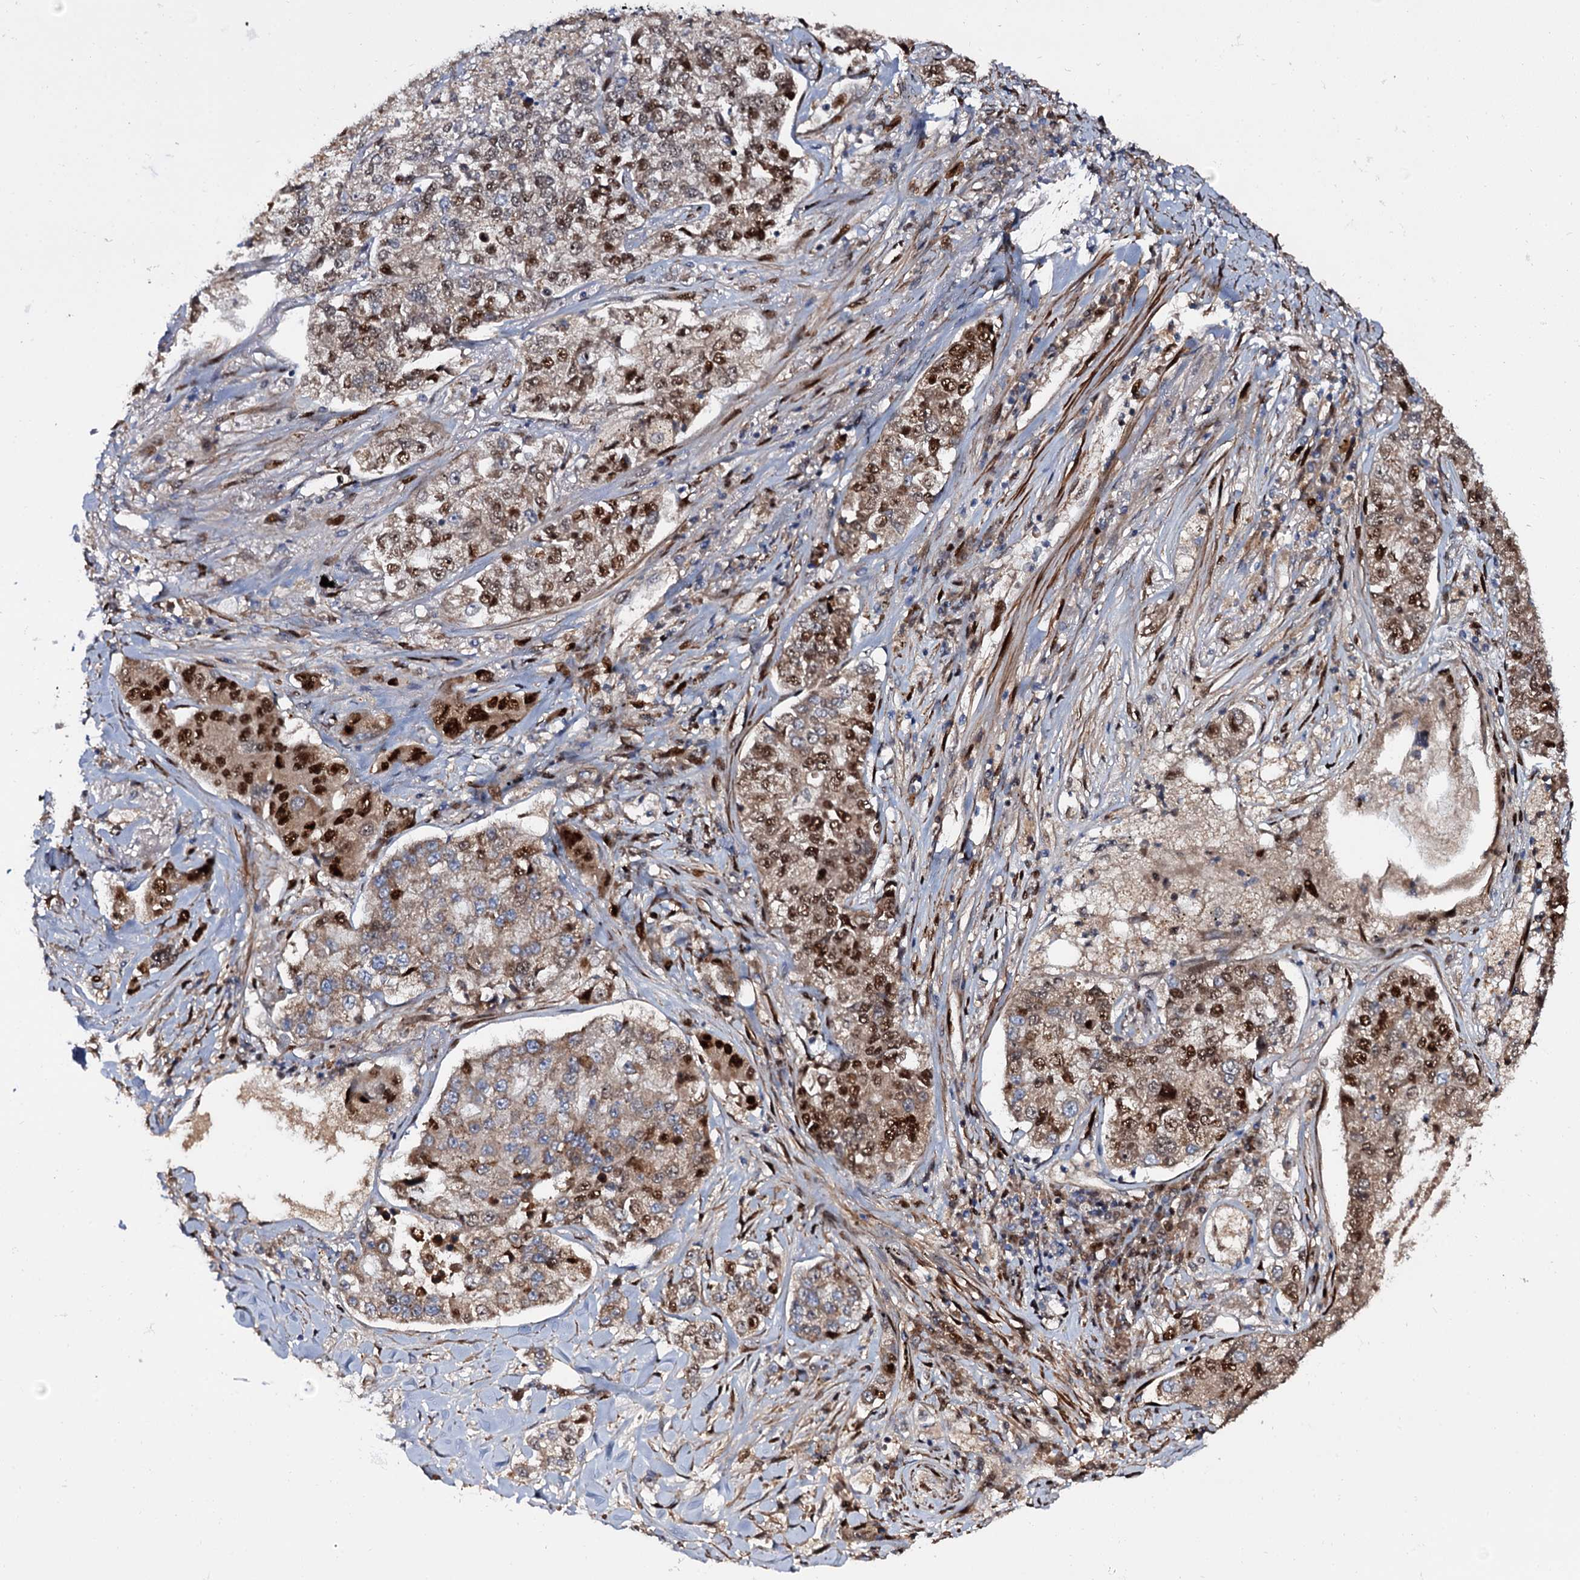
{"staining": {"intensity": "strong", "quantity": "25%-75%", "location": "nuclear"}, "tissue": "lung cancer", "cell_type": "Tumor cells", "image_type": "cancer", "snomed": [{"axis": "morphology", "description": "Adenocarcinoma, NOS"}, {"axis": "topography", "description": "Lung"}], "caption": "Immunohistochemical staining of lung cancer (adenocarcinoma) displays high levels of strong nuclear protein expression in approximately 25%-75% of tumor cells.", "gene": "ISM2", "patient": {"sex": "male", "age": 49}}